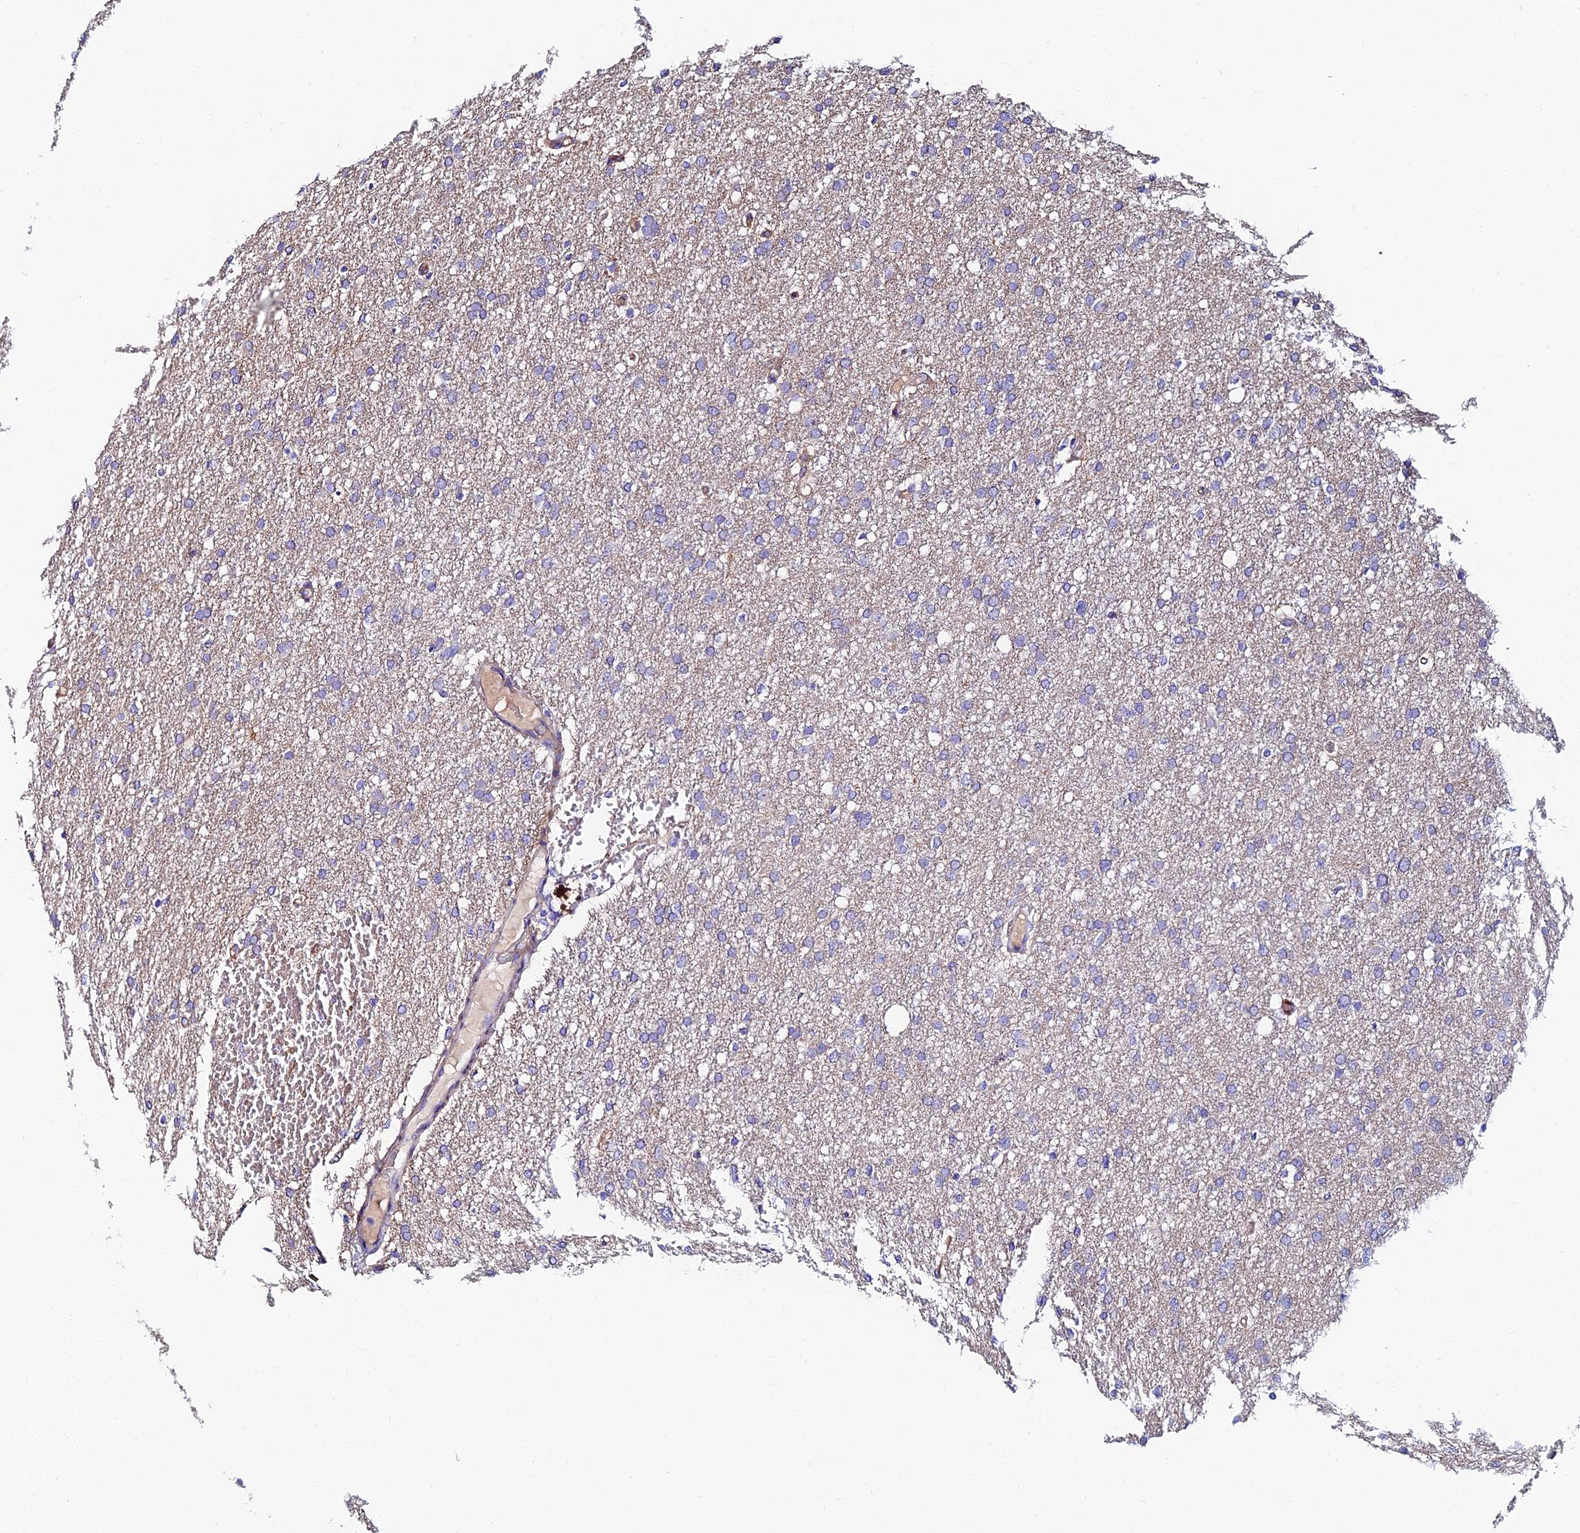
{"staining": {"intensity": "negative", "quantity": "none", "location": "none"}, "tissue": "glioma", "cell_type": "Tumor cells", "image_type": "cancer", "snomed": [{"axis": "morphology", "description": "Glioma, malignant, High grade"}, {"axis": "topography", "description": "Cerebral cortex"}], "caption": "Immunohistochemistry (IHC) image of neoplastic tissue: glioma stained with DAB reveals no significant protein positivity in tumor cells.", "gene": "ADGRF3", "patient": {"sex": "female", "age": 36}}